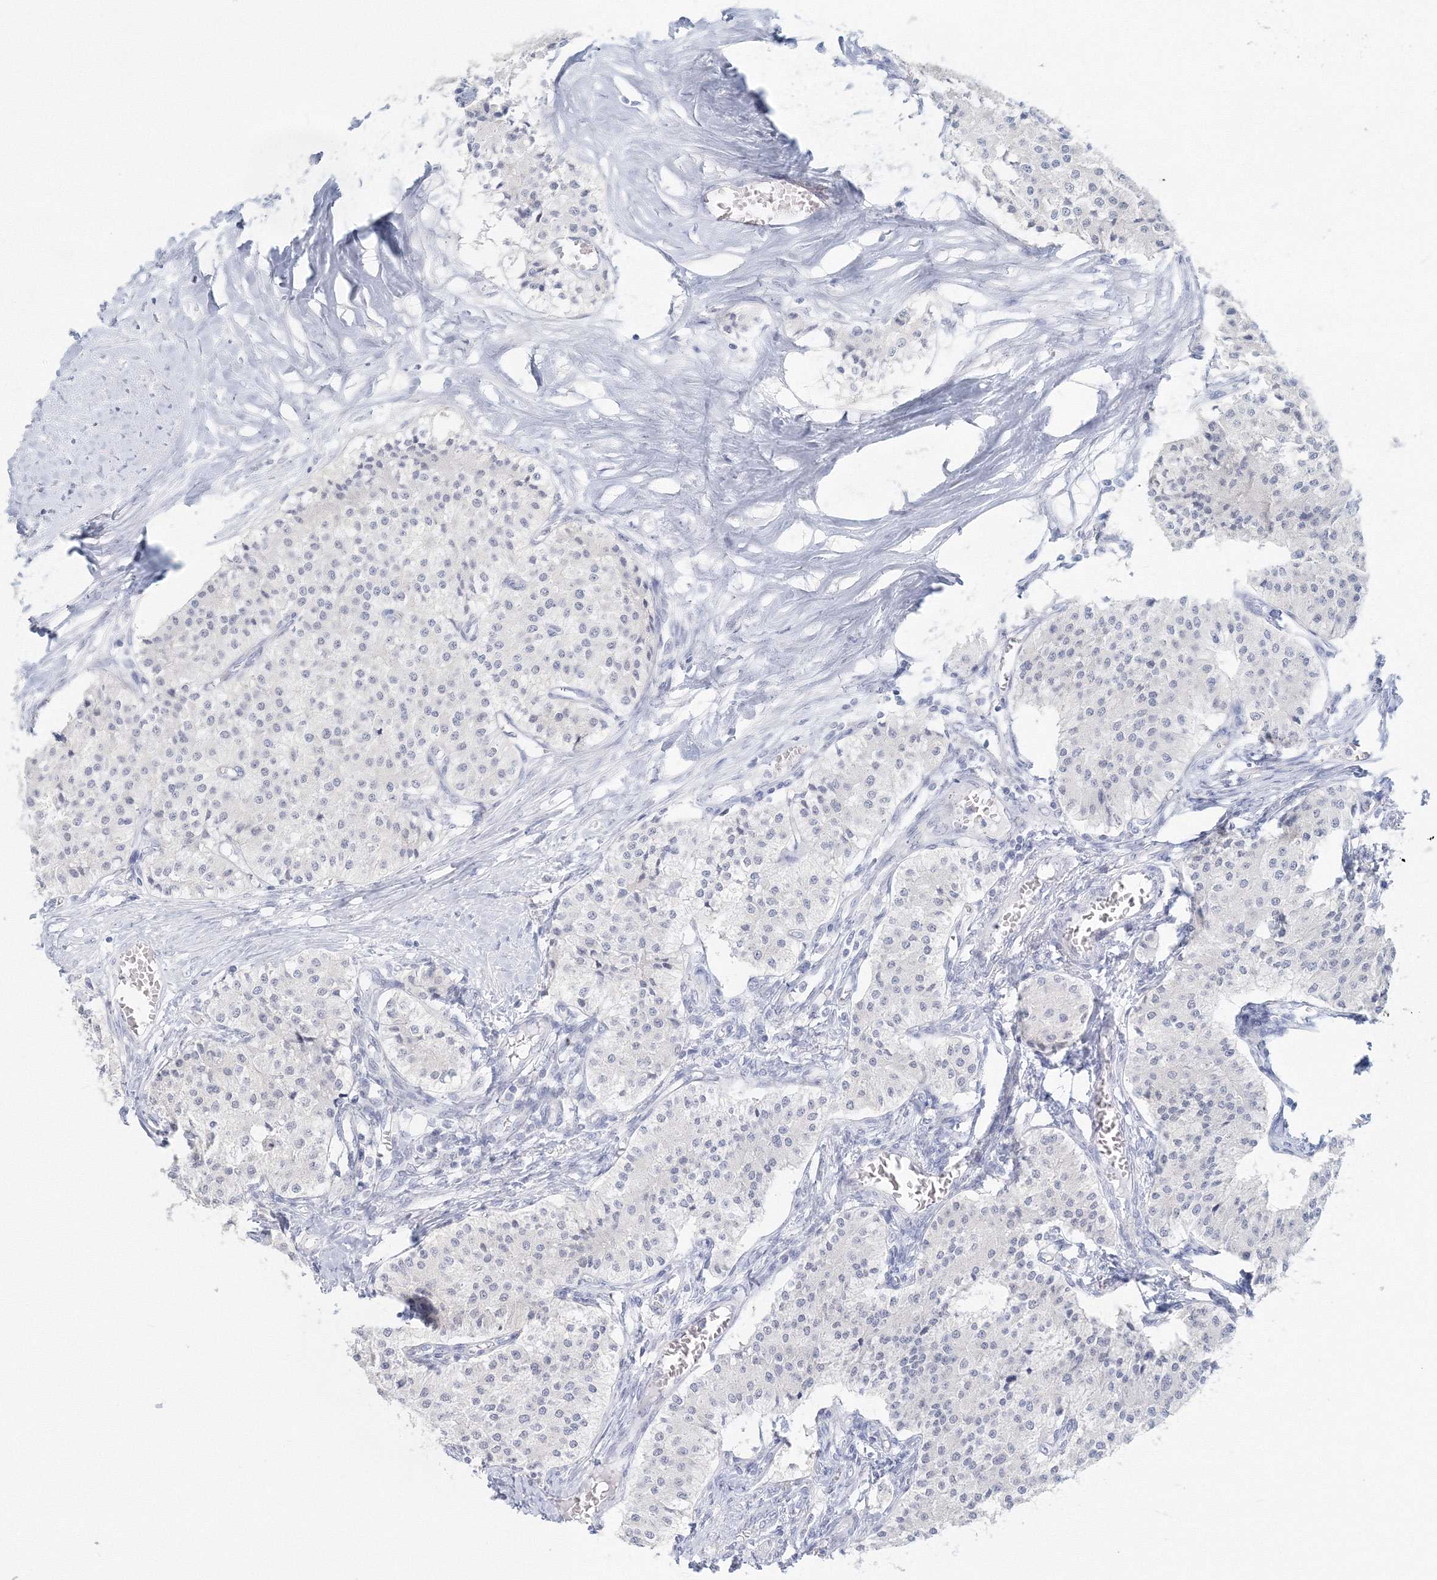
{"staining": {"intensity": "negative", "quantity": "none", "location": "none"}, "tissue": "carcinoid", "cell_type": "Tumor cells", "image_type": "cancer", "snomed": [{"axis": "morphology", "description": "Carcinoid, malignant, NOS"}, {"axis": "topography", "description": "Colon"}], "caption": "An immunohistochemistry photomicrograph of carcinoid is shown. There is no staining in tumor cells of carcinoid.", "gene": "VSIG1", "patient": {"sex": "female", "age": 52}}